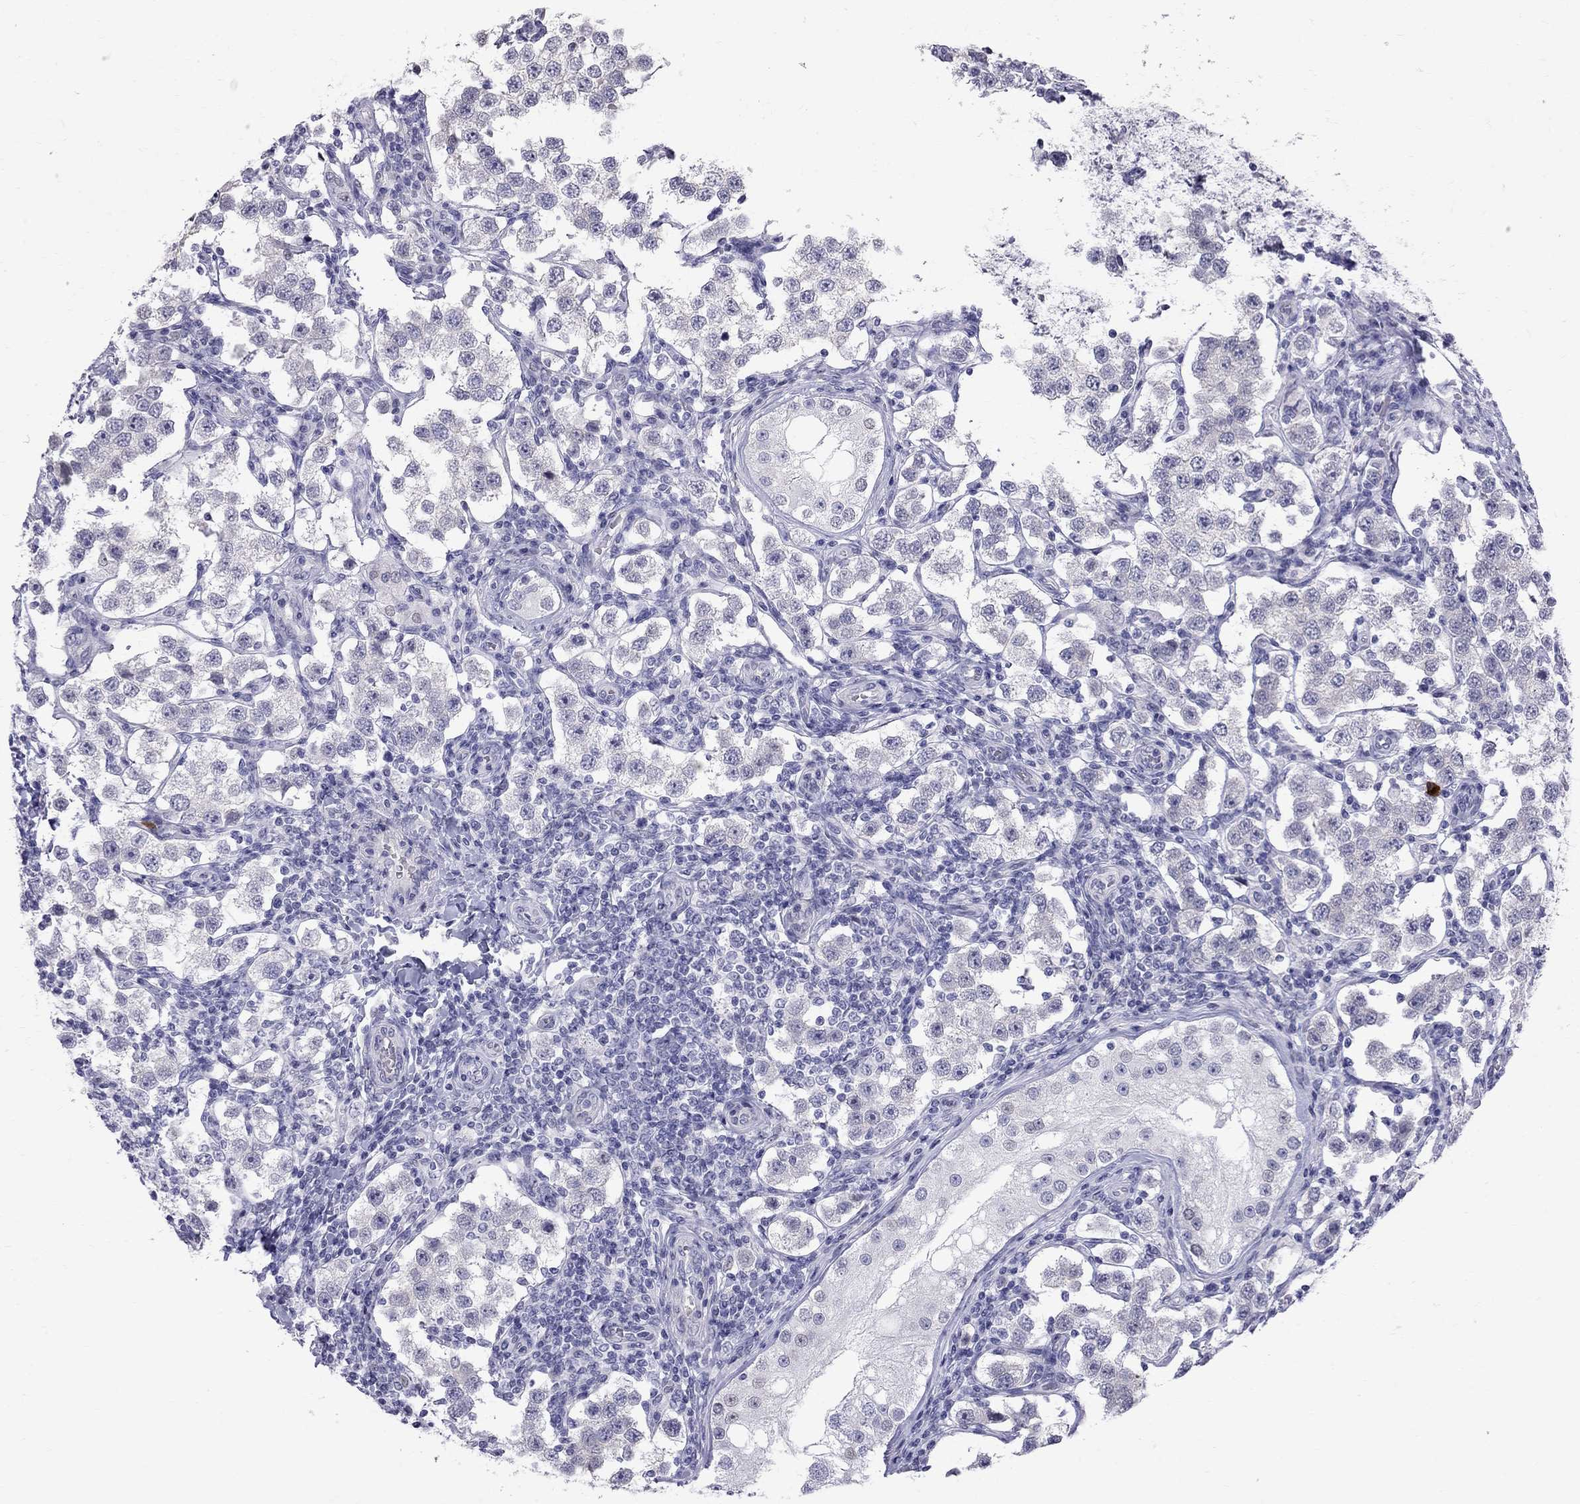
{"staining": {"intensity": "weak", "quantity": "<25%", "location": "cytoplasmic/membranous"}, "tissue": "testis cancer", "cell_type": "Tumor cells", "image_type": "cancer", "snomed": [{"axis": "morphology", "description": "Seminoma, NOS"}, {"axis": "topography", "description": "Testis"}], "caption": "Tumor cells are negative for protein expression in human testis cancer (seminoma). (IHC, brightfield microscopy, high magnification).", "gene": "MUC15", "patient": {"sex": "male", "age": 37}}